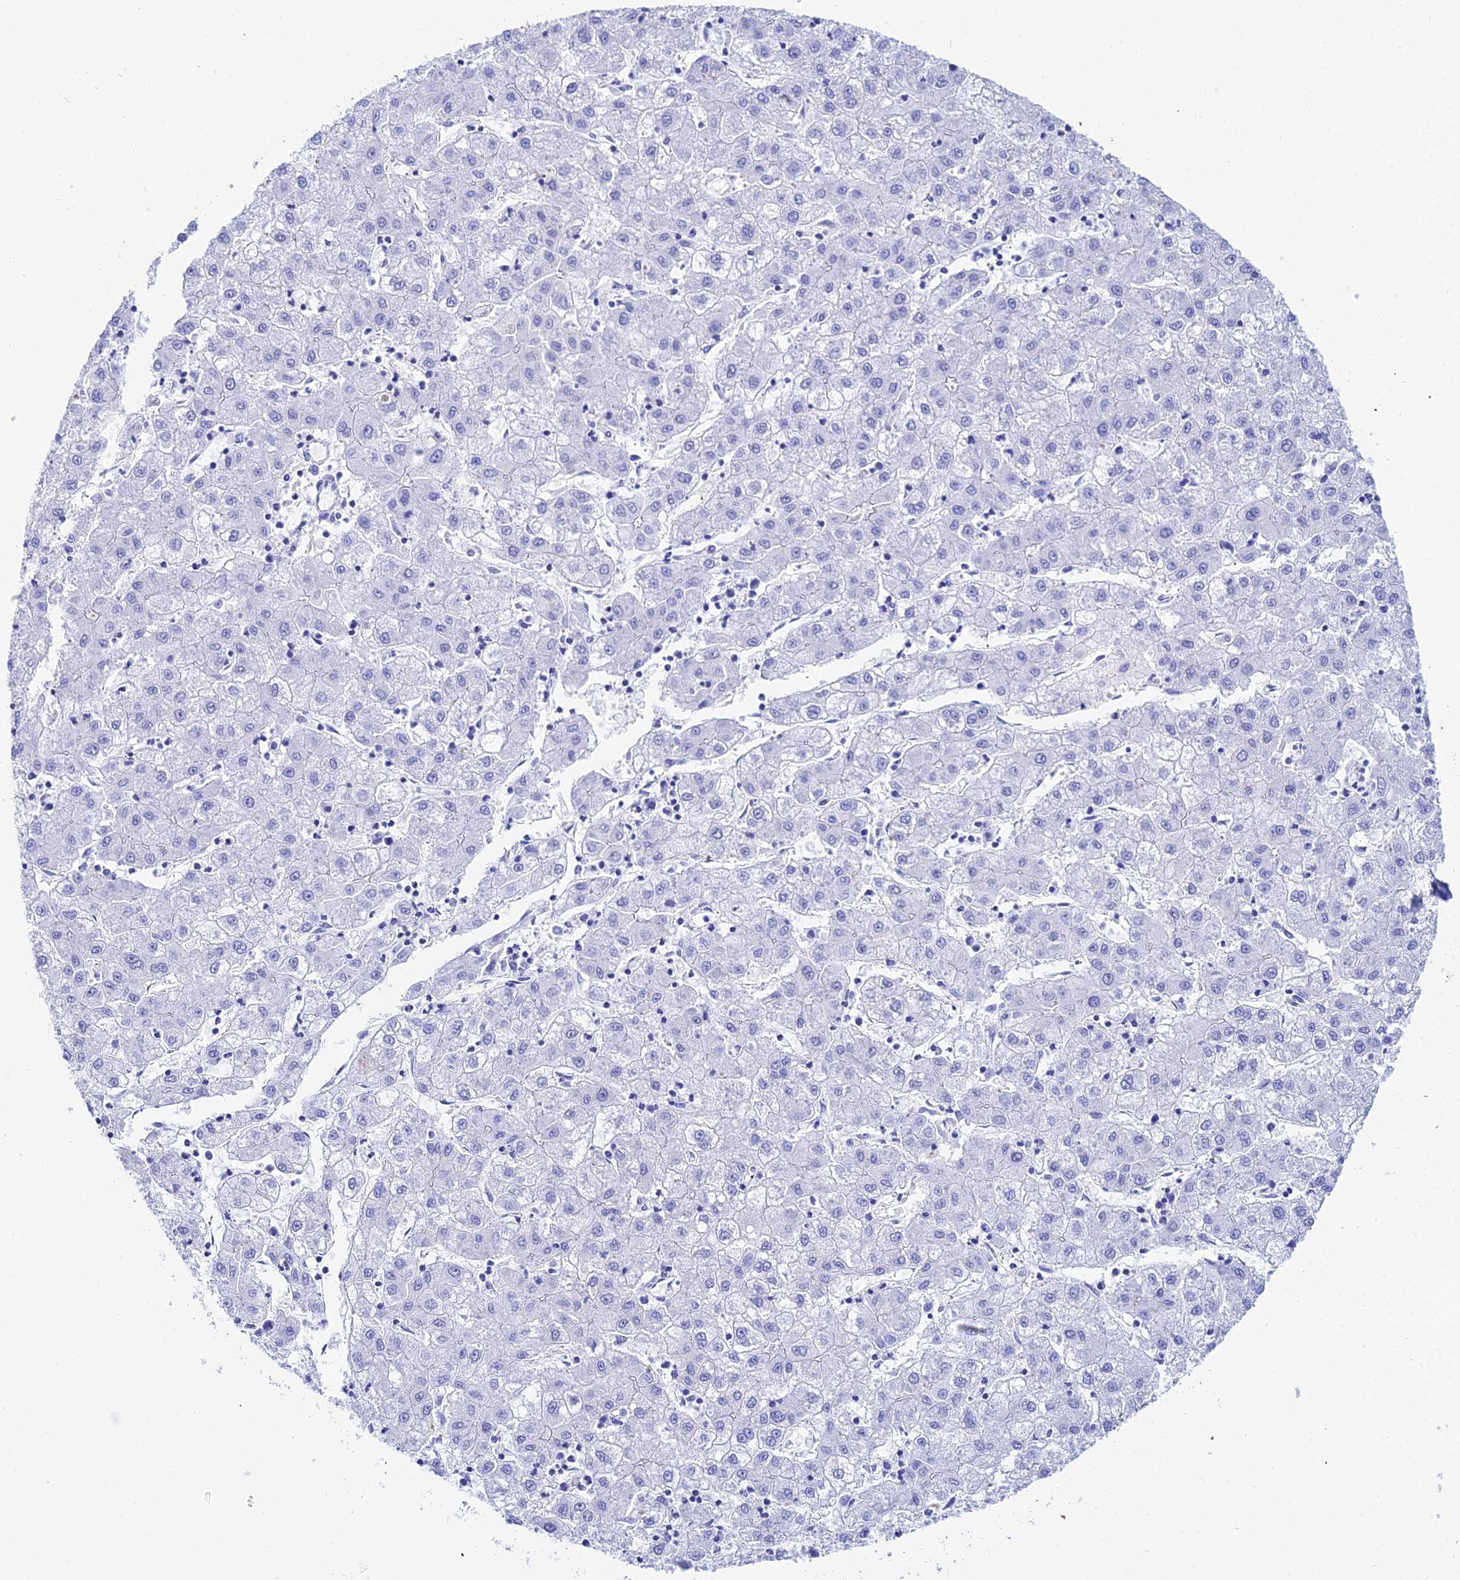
{"staining": {"intensity": "negative", "quantity": "none", "location": "none"}, "tissue": "liver cancer", "cell_type": "Tumor cells", "image_type": "cancer", "snomed": [{"axis": "morphology", "description": "Carcinoma, Hepatocellular, NOS"}, {"axis": "topography", "description": "Liver"}], "caption": "This is a histopathology image of immunohistochemistry (IHC) staining of liver hepatocellular carcinoma, which shows no expression in tumor cells.", "gene": "CELA3A", "patient": {"sex": "male", "age": 72}}